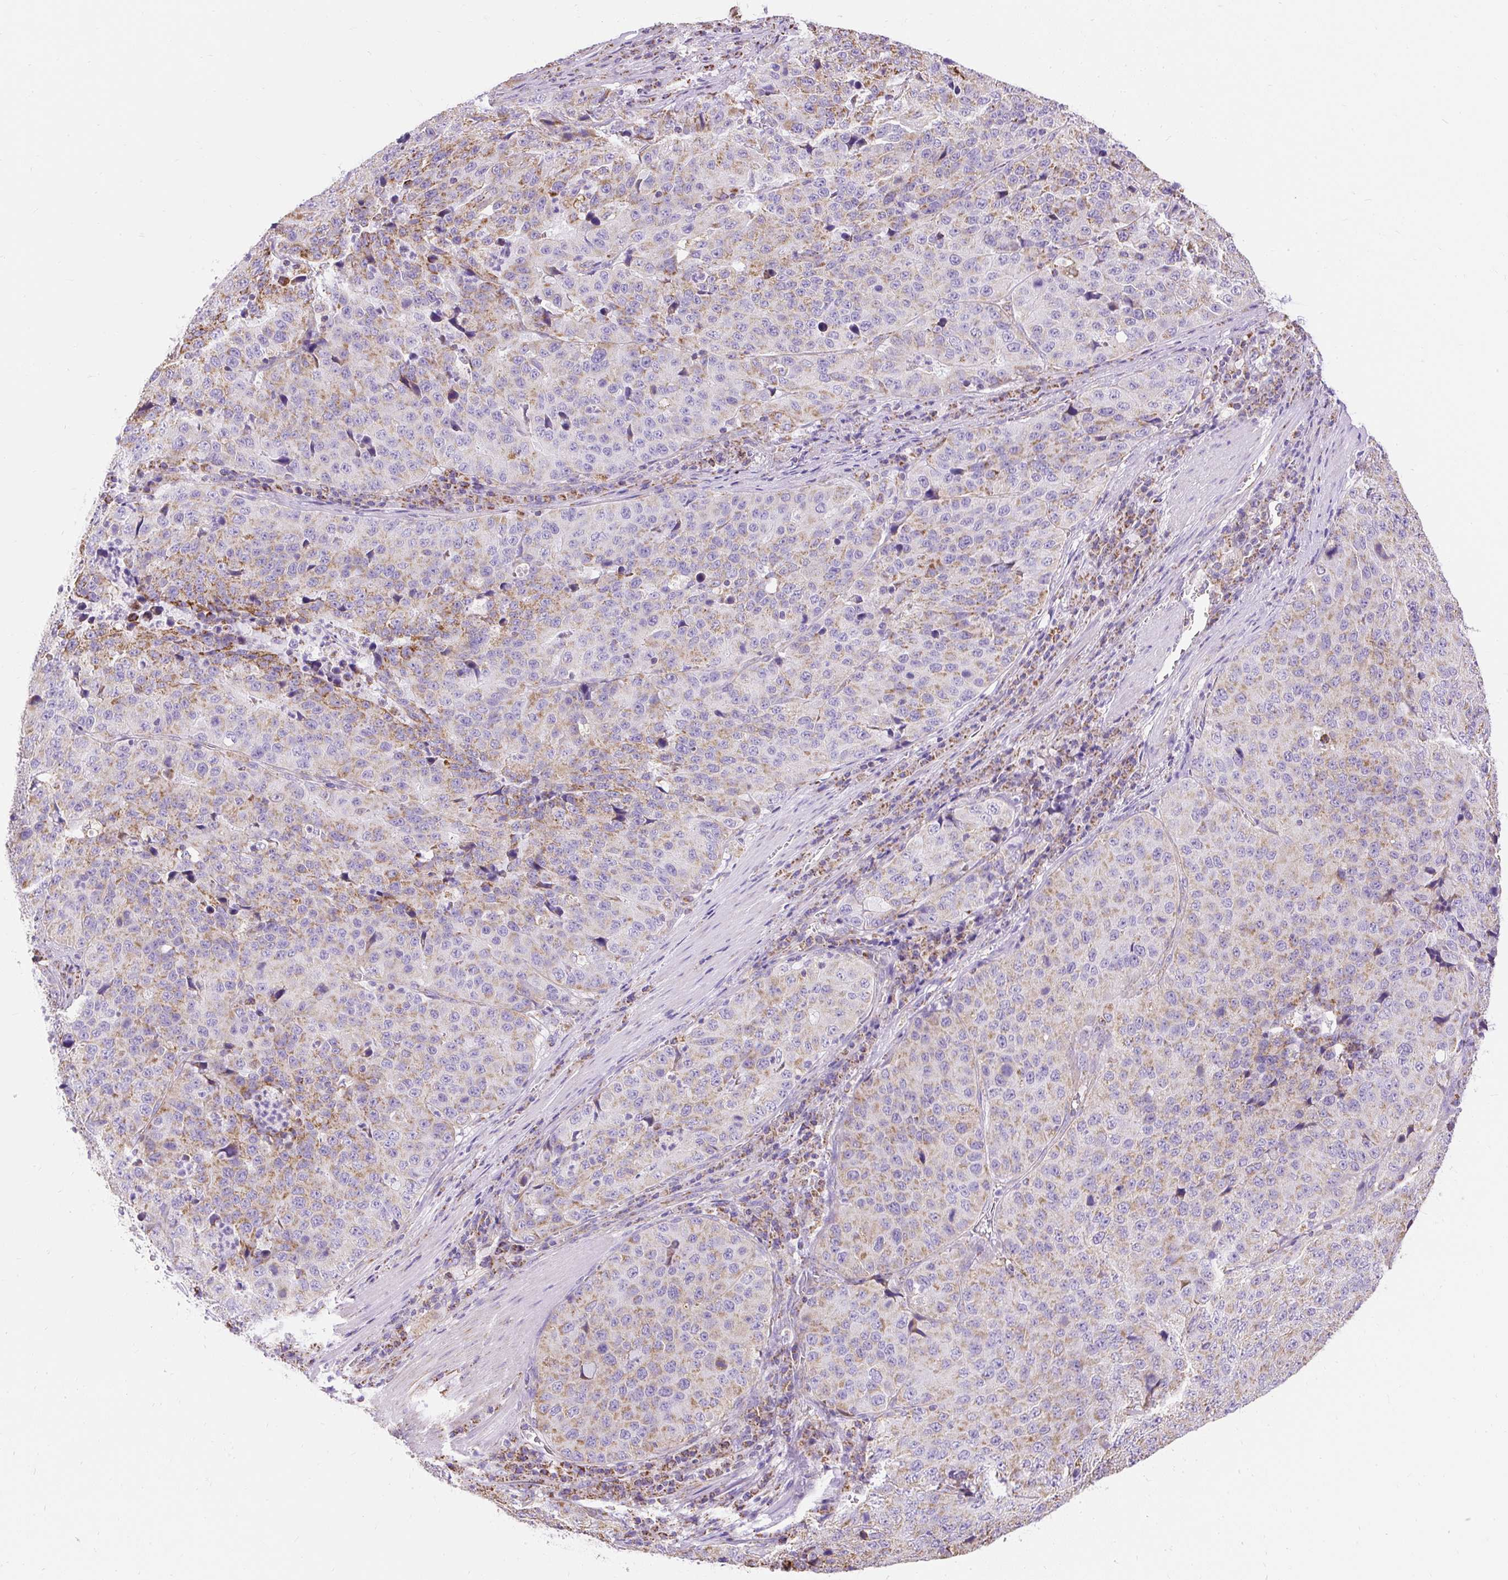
{"staining": {"intensity": "moderate", "quantity": ">75%", "location": "cytoplasmic/membranous"}, "tissue": "stomach cancer", "cell_type": "Tumor cells", "image_type": "cancer", "snomed": [{"axis": "morphology", "description": "Adenocarcinoma, NOS"}, {"axis": "topography", "description": "Stomach"}], "caption": "Stomach adenocarcinoma tissue exhibits moderate cytoplasmic/membranous staining in approximately >75% of tumor cells, visualized by immunohistochemistry.", "gene": "DAAM2", "patient": {"sex": "male", "age": 71}}